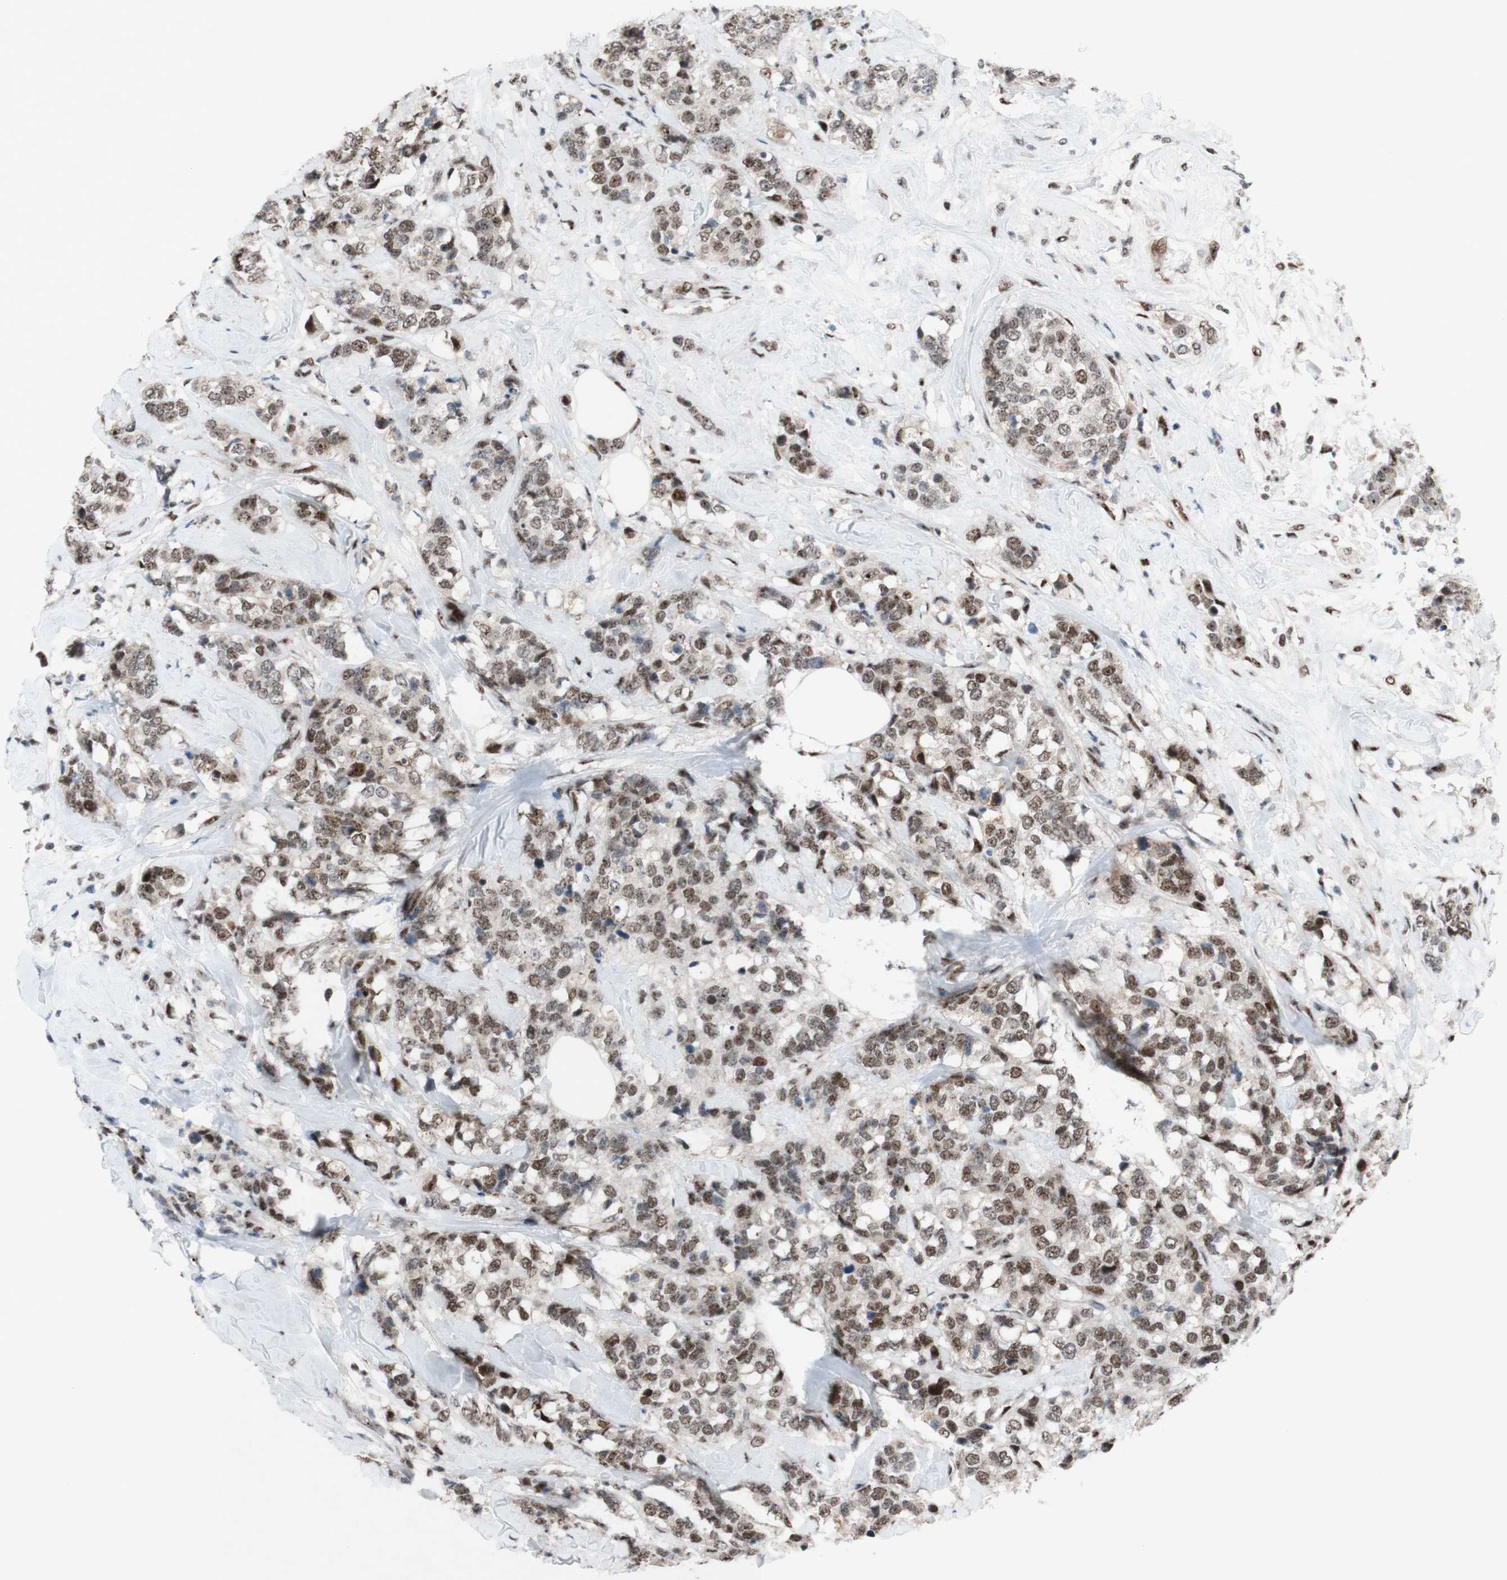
{"staining": {"intensity": "moderate", "quantity": ">75%", "location": "nuclear"}, "tissue": "breast cancer", "cell_type": "Tumor cells", "image_type": "cancer", "snomed": [{"axis": "morphology", "description": "Lobular carcinoma"}, {"axis": "topography", "description": "Breast"}], "caption": "Immunohistochemical staining of human breast lobular carcinoma reveals moderate nuclear protein positivity in about >75% of tumor cells. The staining is performed using DAB brown chromogen to label protein expression. The nuclei are counter-stained blue using hematoxylin.", "gene": "POLR1A", "patient": {"sex": "female", "age": 59}}